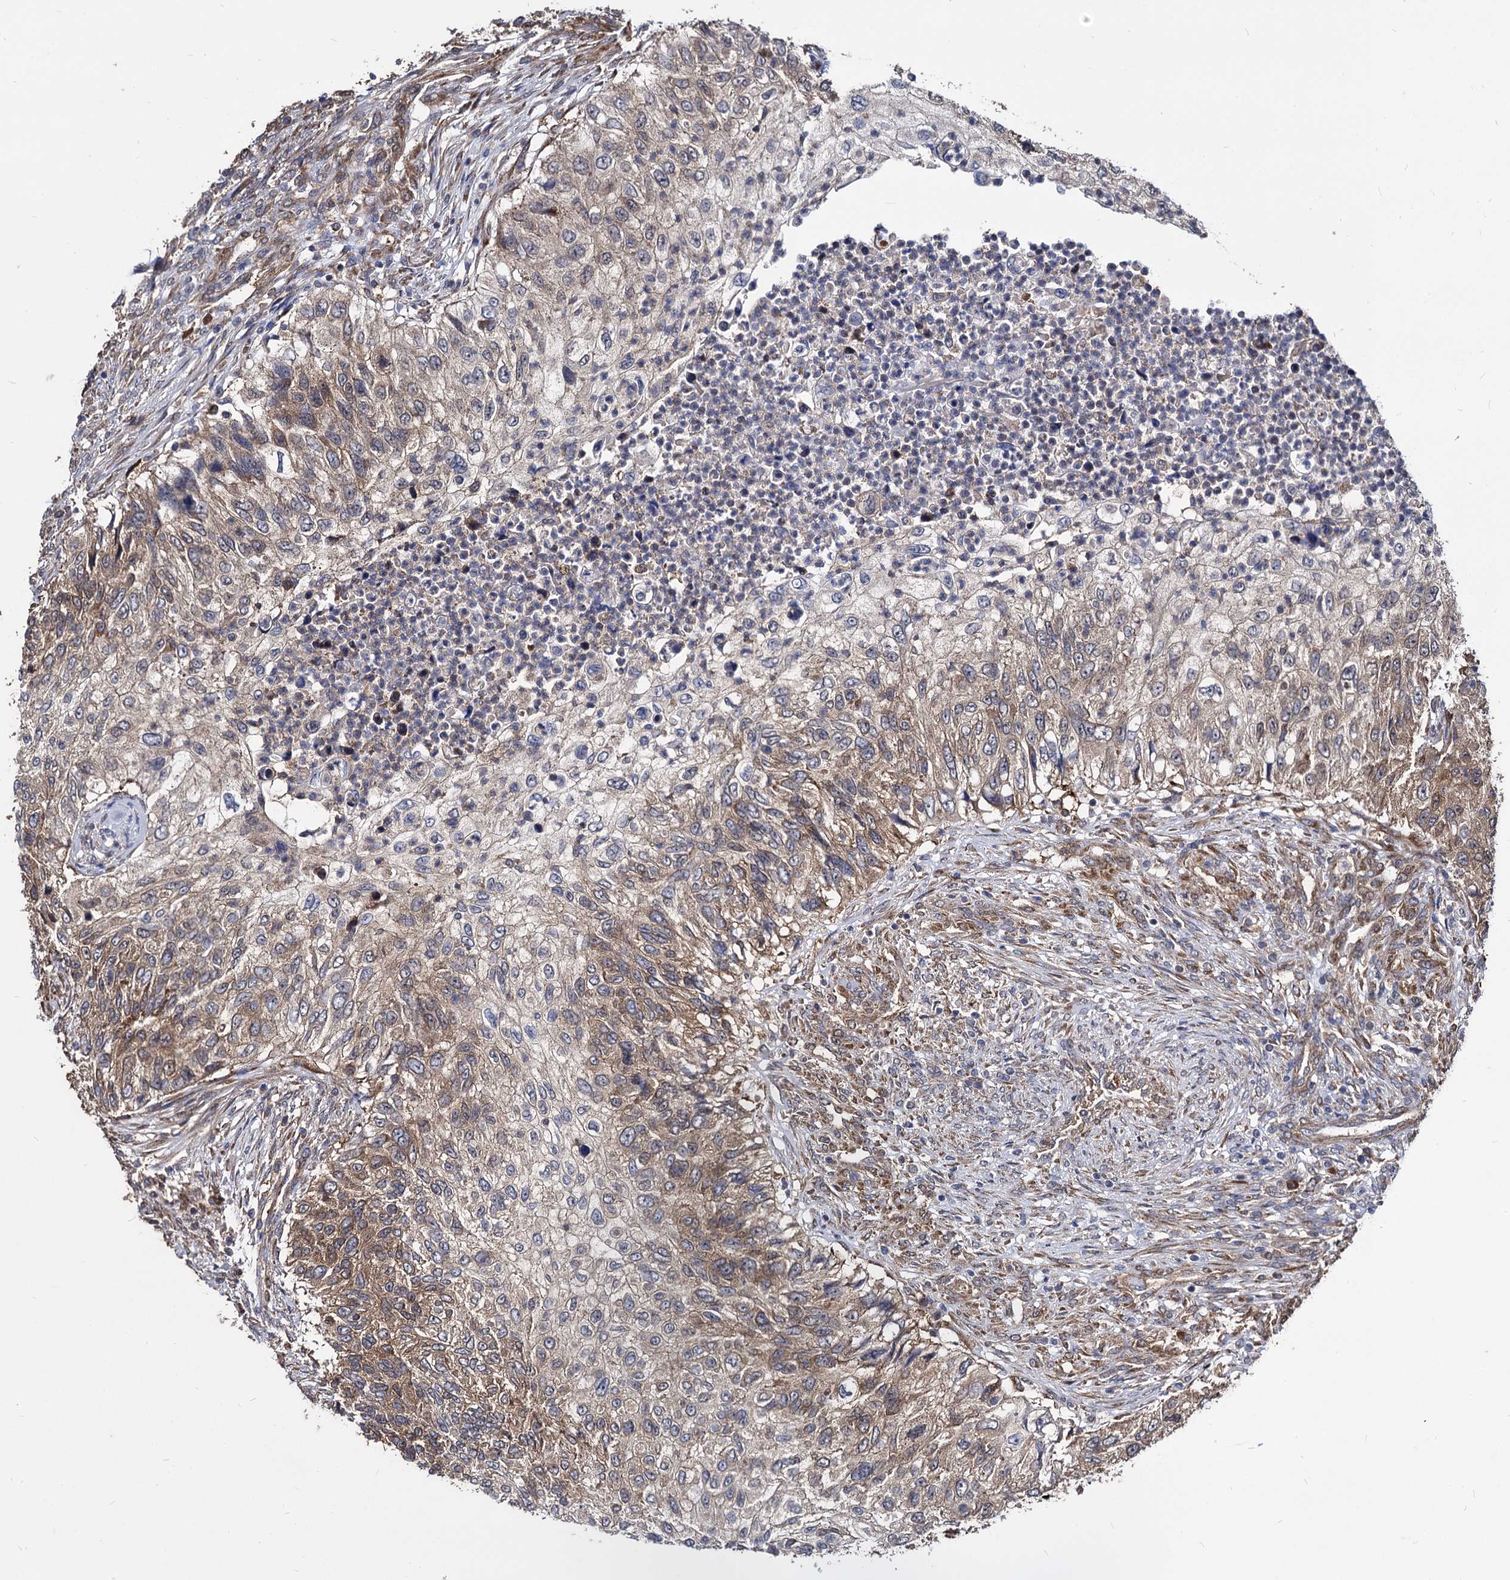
{"staining": {"intensity": "moderate", "quantity": "<25%", "location": "cytoplasmic/membranous"}, "tissue": "urothelial cancer", "cell_type": "Tumor cells", "image_type": "cancer", "snomed": [{"axis": "morphology", "description": "Urothelial carcinoma, High grade"}, {"axis": "topography", "description": "Urinary bladder"}], "caption": "Urothelial cancer tissue exhibits moderate cytoplasmic/membranous expression in approximately <25% of tumor cells, visualized by immunohistochemistry.", "gene": "NME1", "patient": {"sex": "female", "age": 60}}